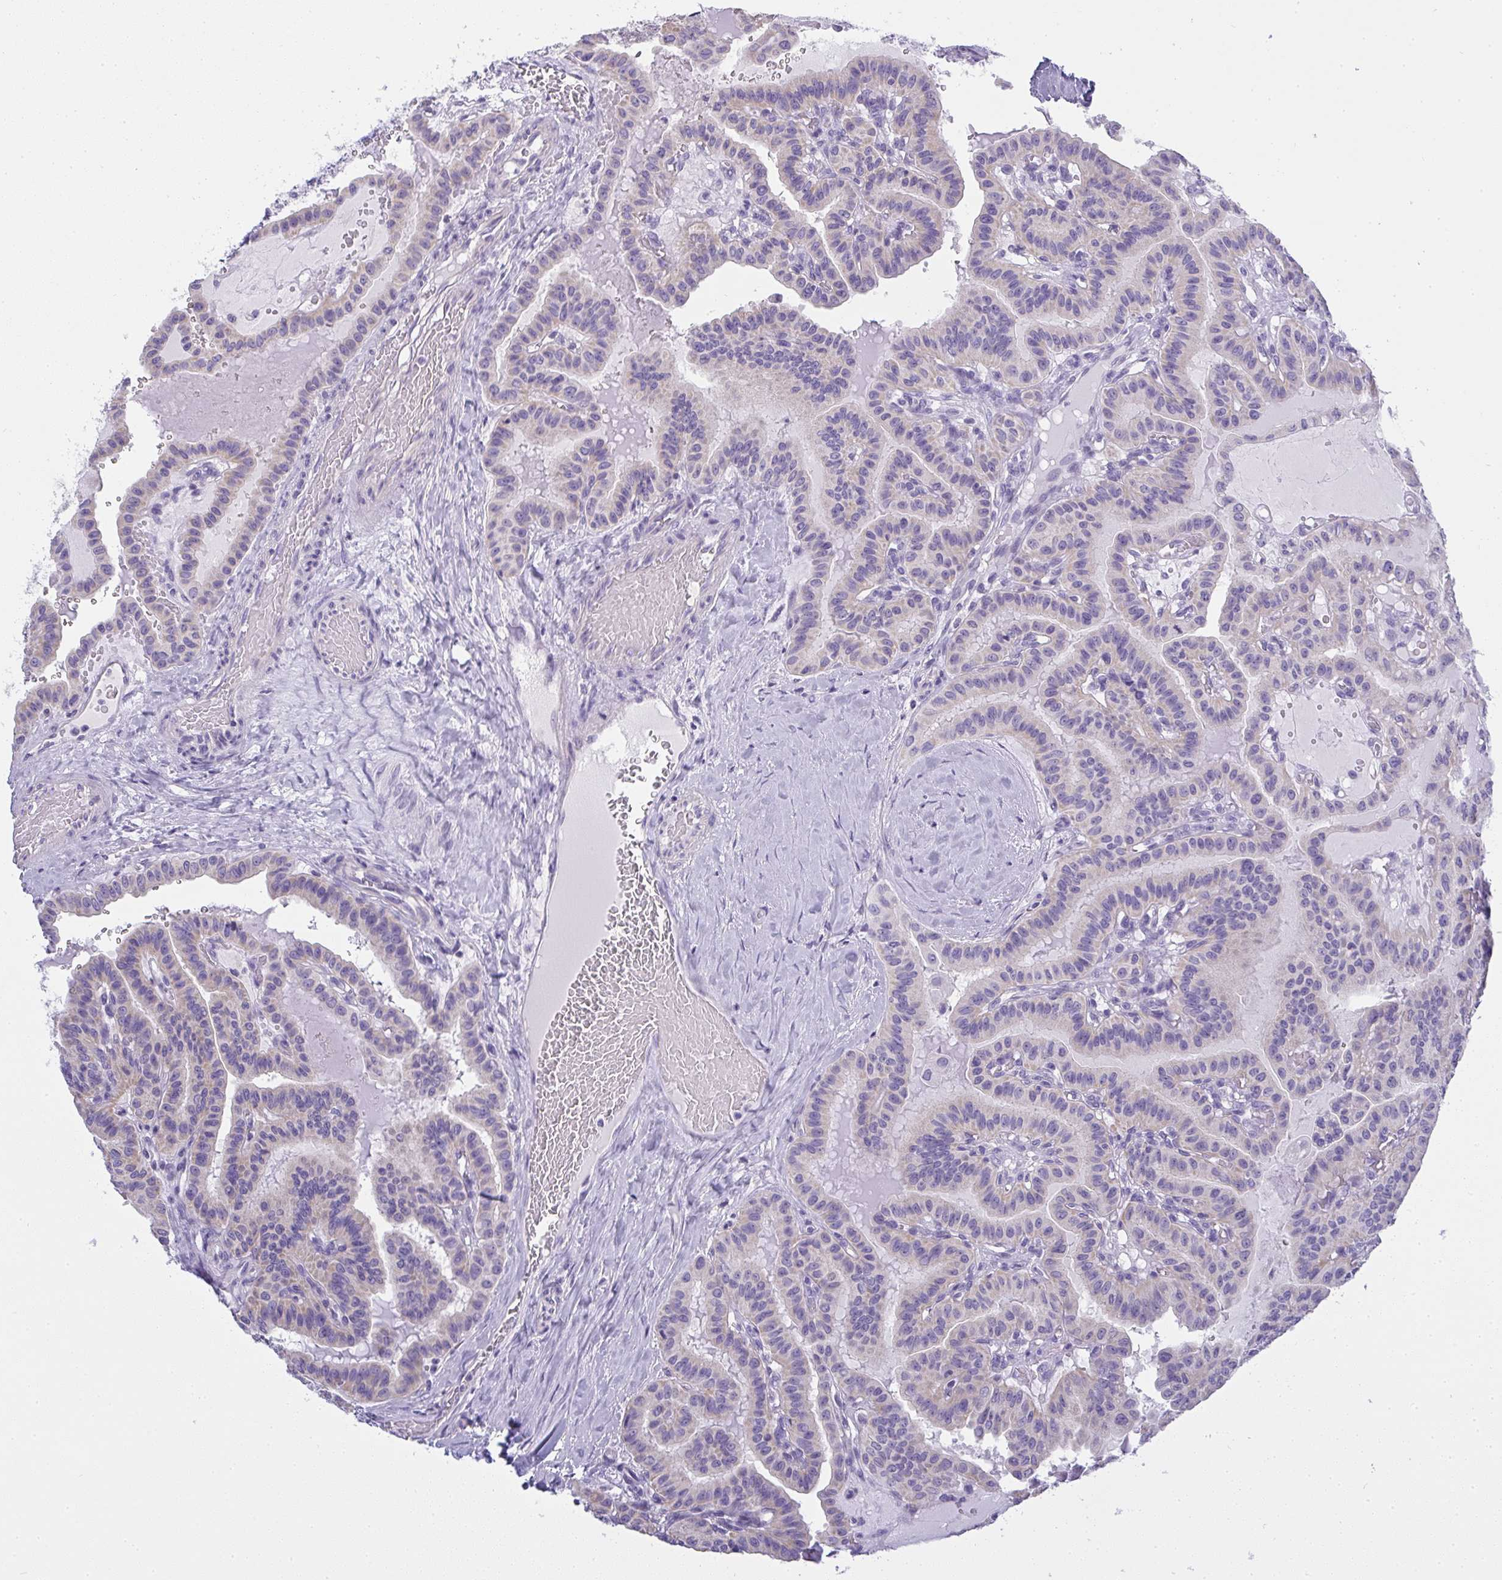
{"staining": {"intensity": "negative", "quantity": "none", "location": "none"}, "tissue": "thyroid cancer", "cell_type": "Tumor cells", "image_type": "cancer", "snomed": [{"axis": "morphology", "description": "Papillary adenocarcinoma, NOS"}, {"axis": "topography", "description": "Thyroid gland"}], "caption": "This is an immunohistochemistry (IHC) micrograph of human thyroid papillary adenocarcinoma. There is no expression in tumor cells.", "gene": "GSDMB", "patient": {"sex": "male", "age": 87}}